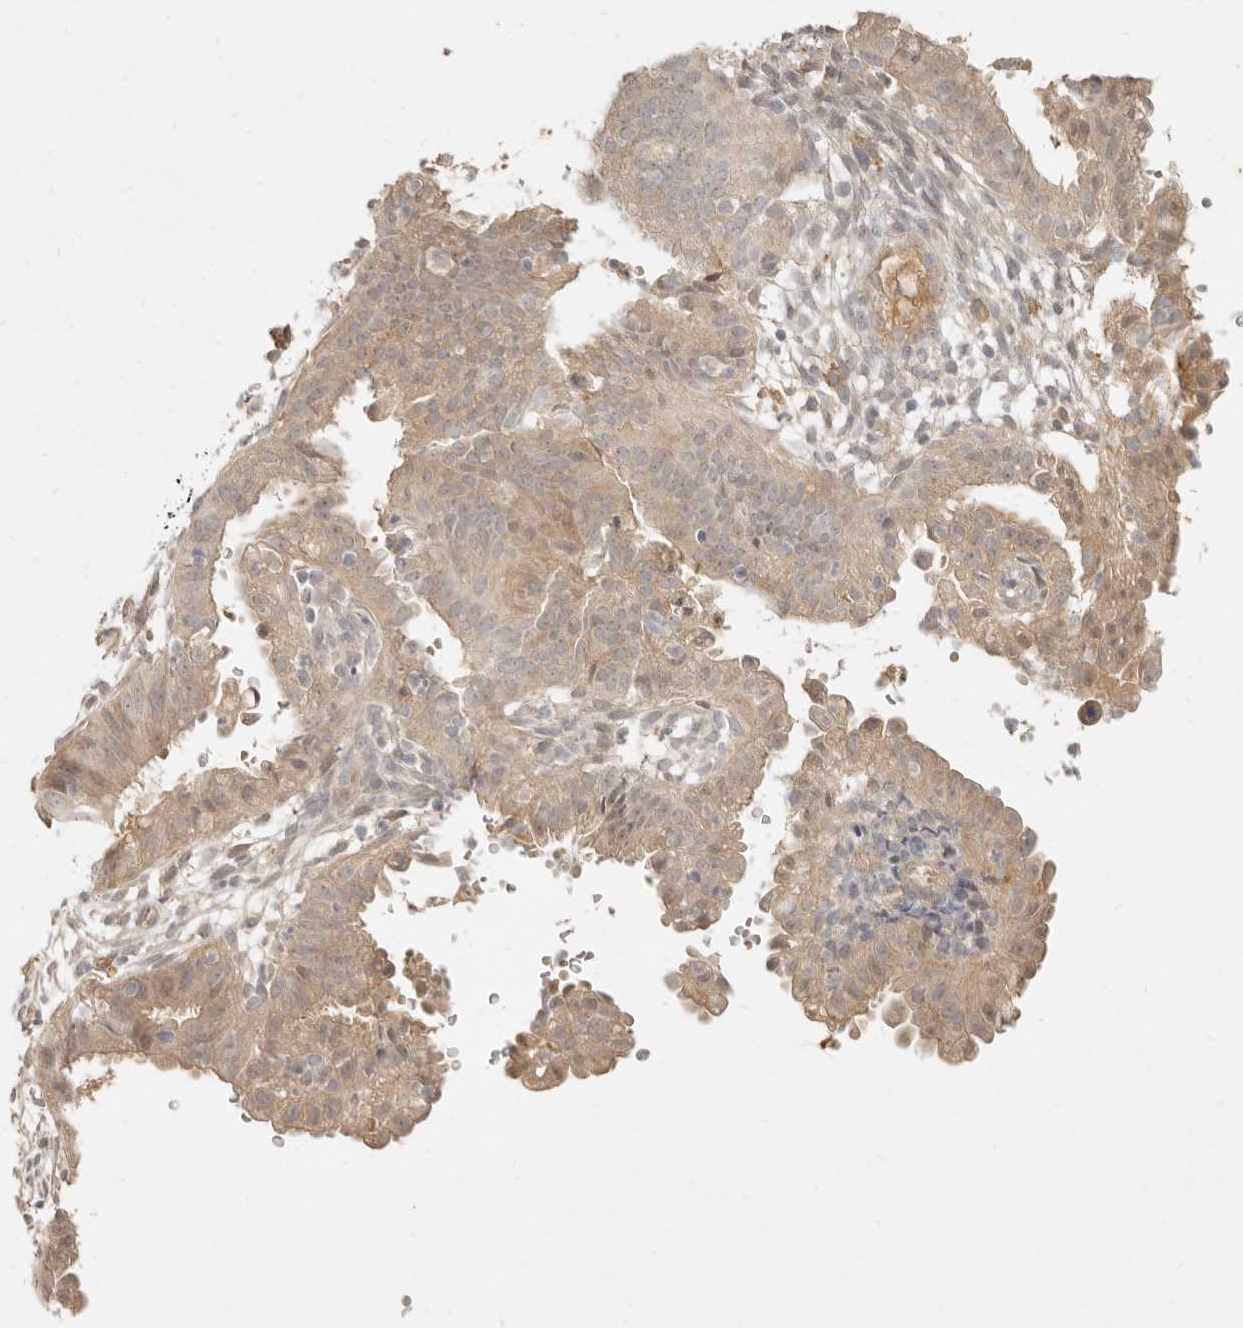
{"staining": {"intensity": "moderate", "quantity": ">75%", "location": "cytoplasmic/membranous"}, "tissue": "endometrial cancer", "cell_type": "Tumor cells", "image_type": "cancer", "snomed": [{"axis": "morphology", "description": "Adenocarcinoma, NOS"}, {"axis": "topography", "description": "Endometrium"}], "caption": "The micrograph reveals staining of endometrial cancer, revealing moderate cytoplasmic/membranous protein expression (brown color) within tumor cells.", "gene": "UBXN11", "patient": {"sex": "female", "age": 51}}